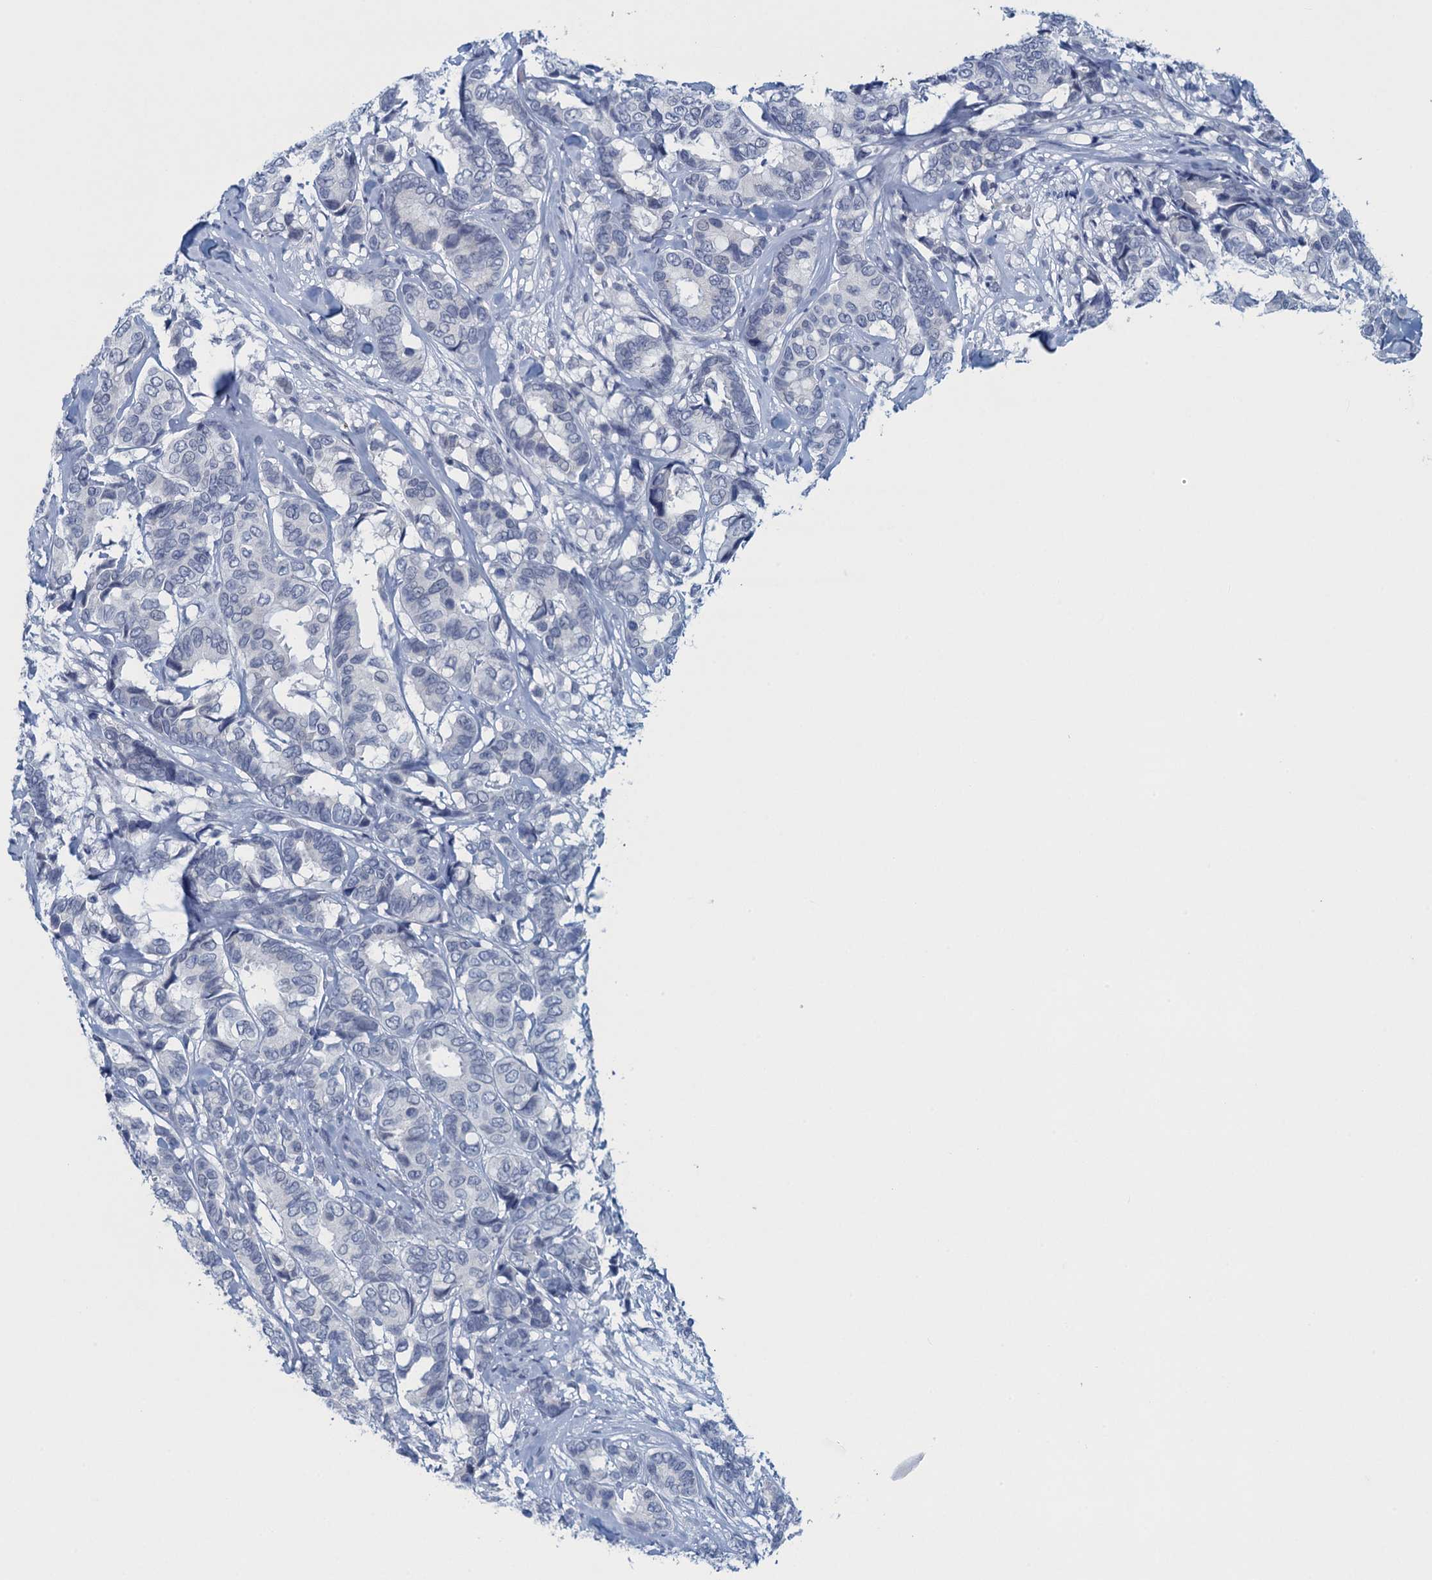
{"staining": {"intensity": "negative", "quantity": "none", "location": "none"}, "tissue": "breast cancer", "cell_type": "Tumor cells", "image_type": "cancer", "snomed": [{"axis": "morphology", "description": "Duct carcinoma"}, {"axis": "topography", "description": "Breast"}], "caption": "DAB immunohistochemical staining of human breast cancer exhibits no significant positivity in tumor cells.", "gene": "ENSG00000131152", "patient": {"sex": "female", "age": 87}}